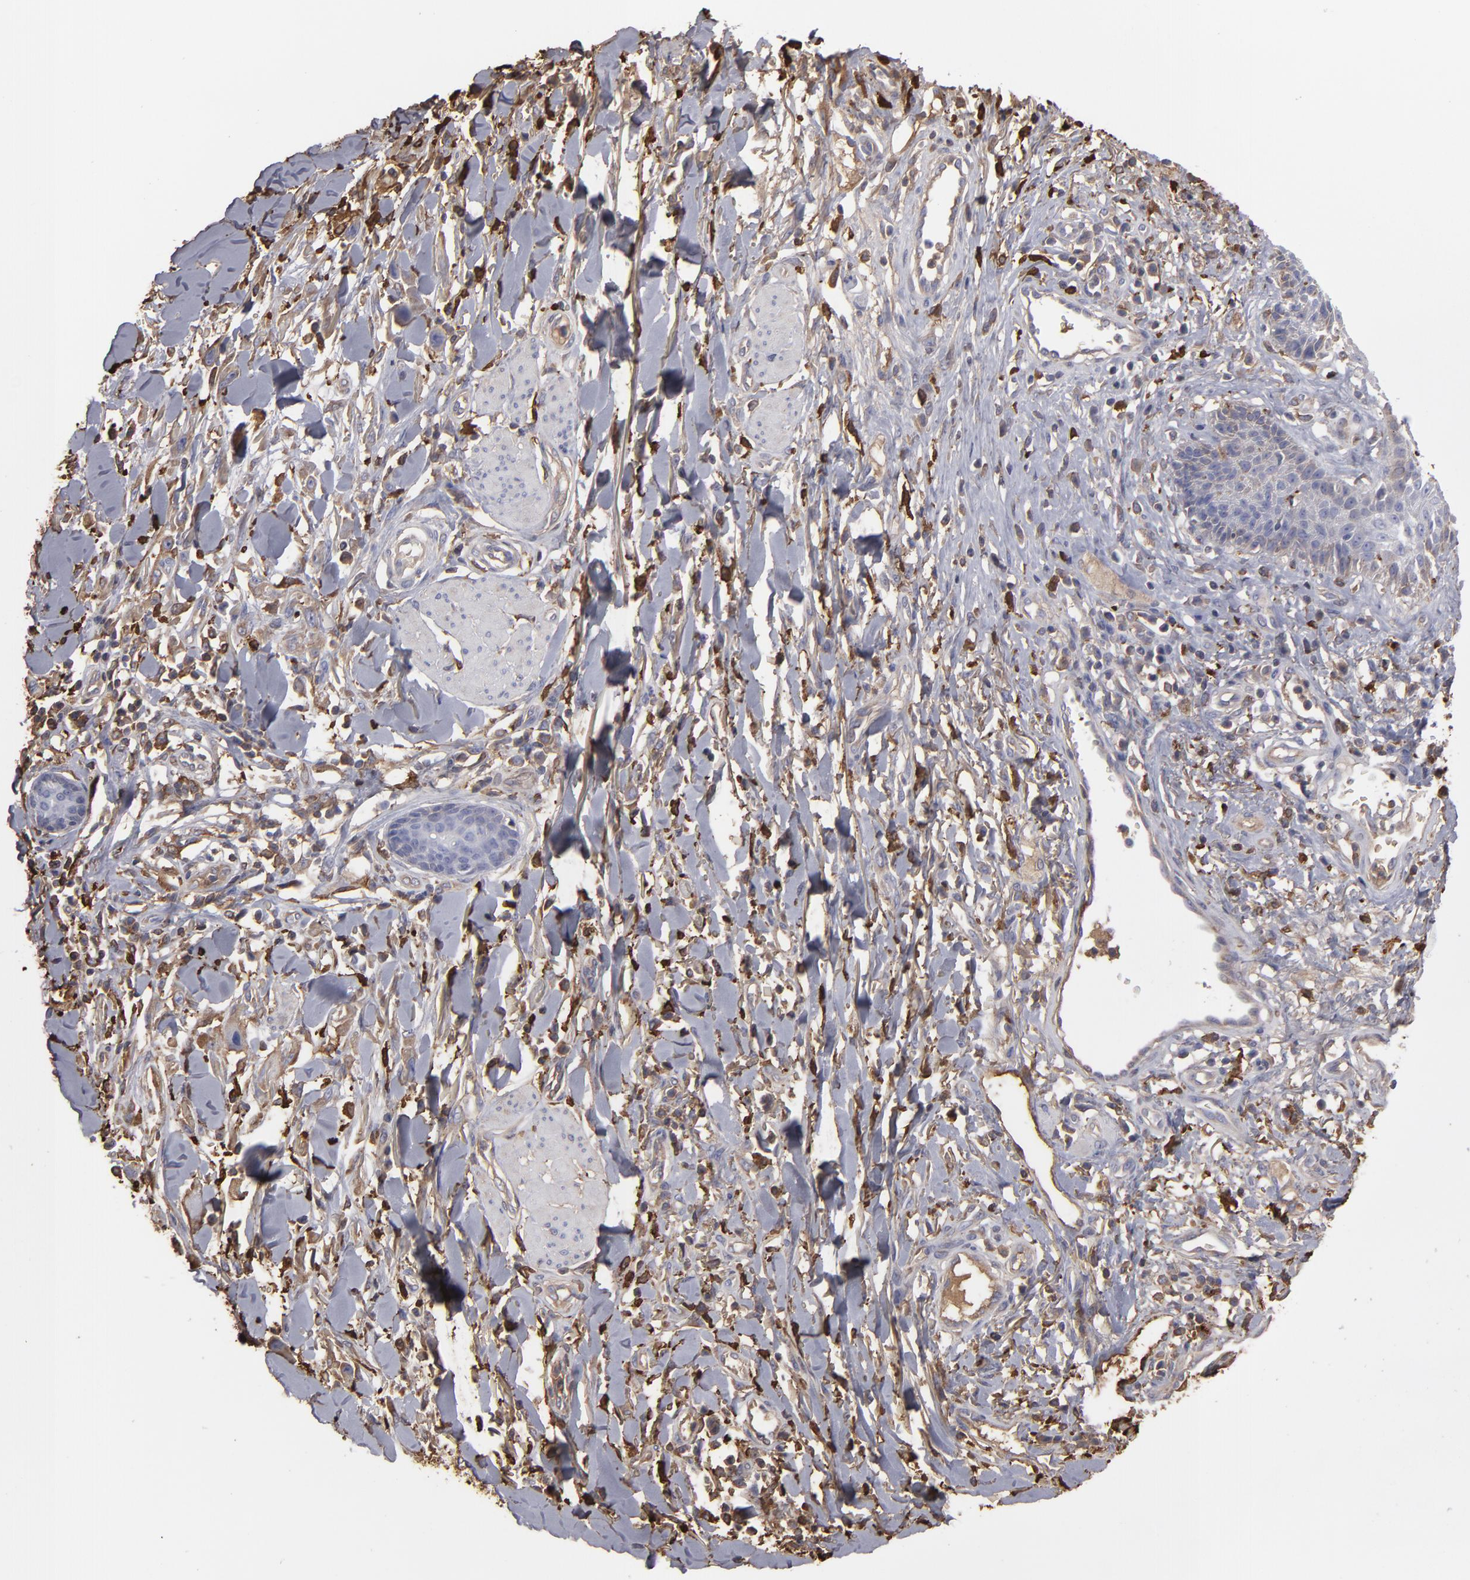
{"staining": {"intensity": "weak", "quantity": "25%-75%", "location": "cytoplasmic/membranous"}, "tissue": "skin cancer", "cell_type": "Tumor cells", "image_type": "cancer", "snomed": [{"axis": "morphology", "description": "Squamous cell carcinoma, NOS"}, {"axis": "topography", "description": "Skin"}], "caption": "Skin cancer (squamous cell carcinoma) stained with DAB immunohistochemistry demonstrates low levels of weak cytoplasmic/membranous staining in approximately 25%-75% of tumor cells.", "gene": "ODC1", "patient": {"sex": "female", "age": 59}}